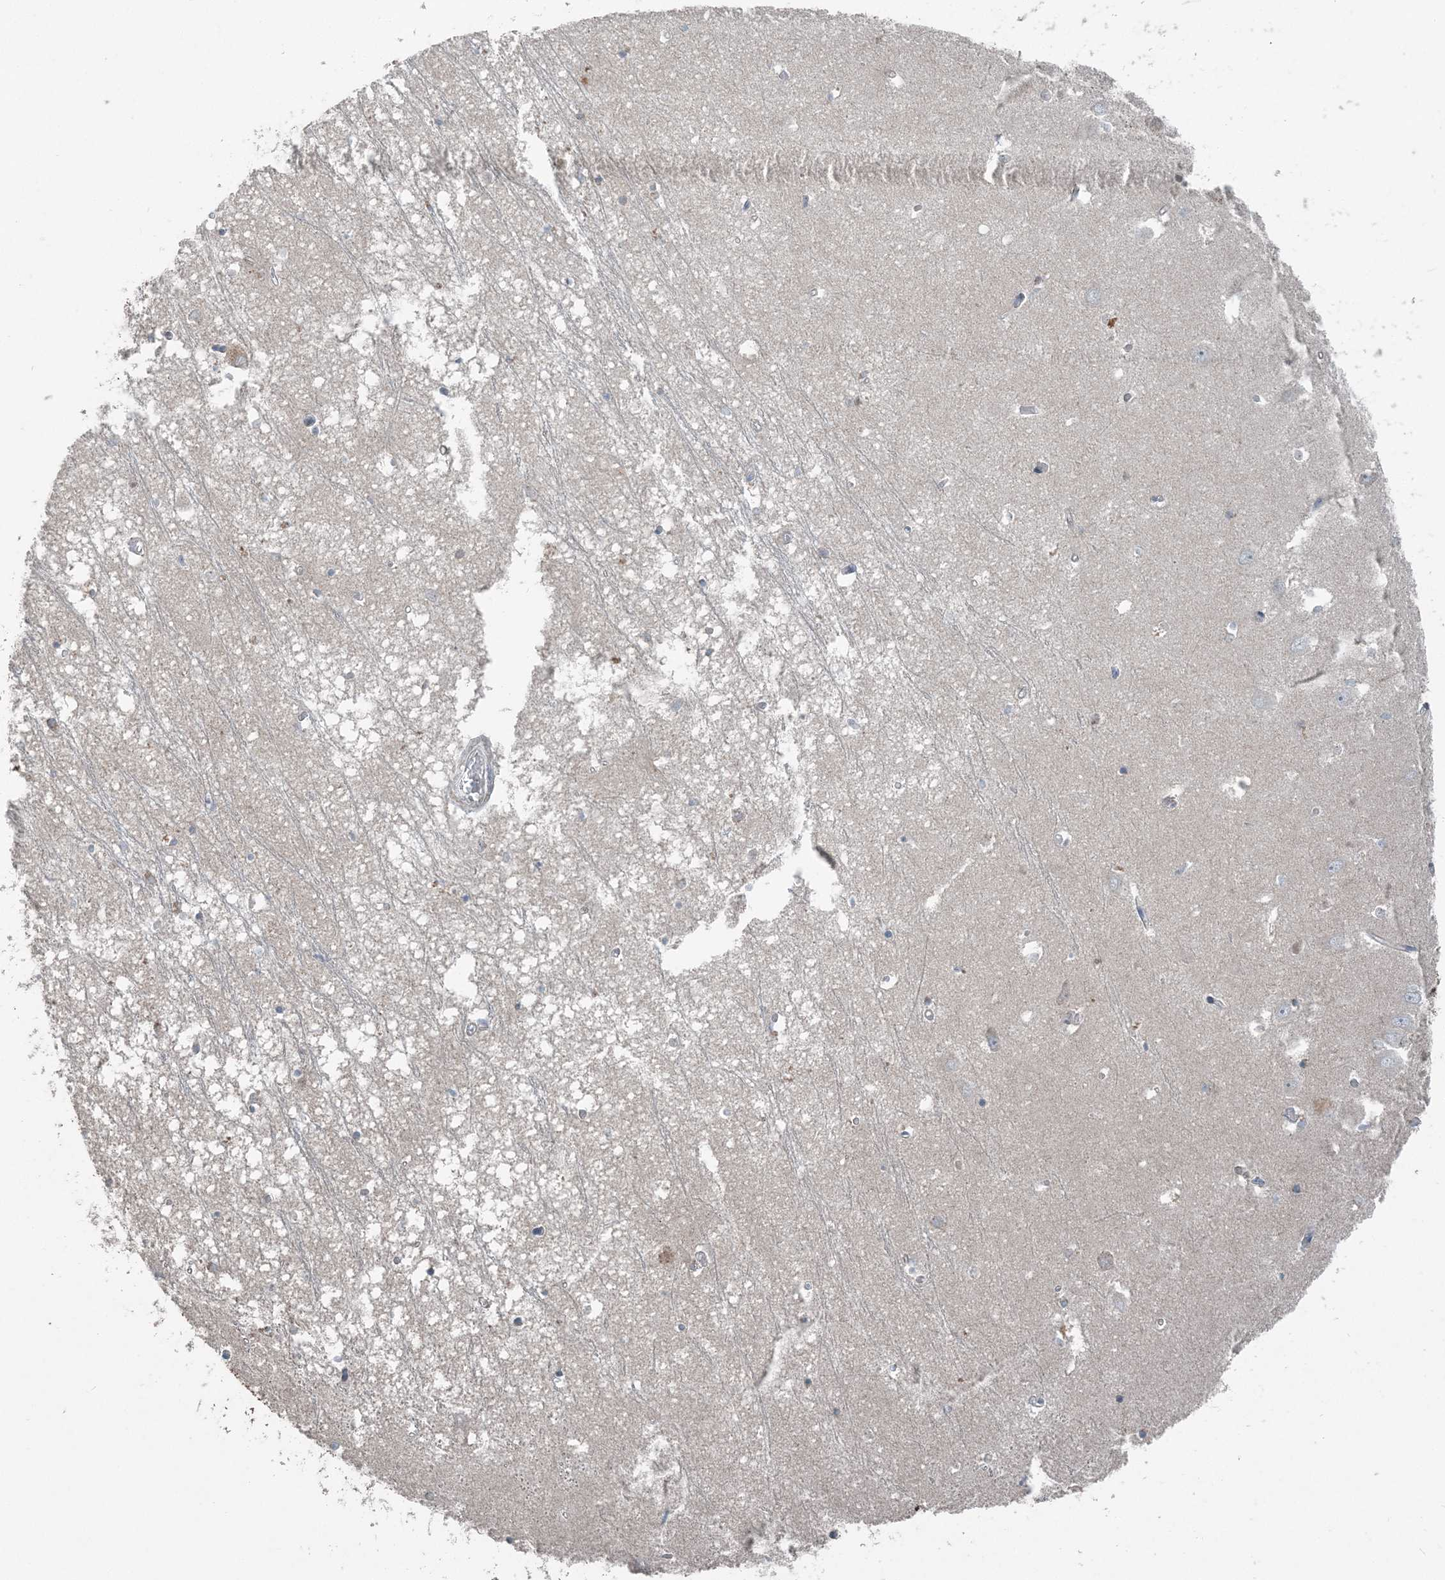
{"staining": {"intensity": "moderate", "quantity": "<25%", "location": "cytoplasmic/membranous"}, "tissue": "hippocampus", "cell_type": "Glial cells", "image_type": "normal", "snomed": [{"axis": "morphology", "description": "Normal tissue, NOS"}, {"axis": "topography", "description": "Hippocampus"}], "caption": "Protein expression analysis of benign hippocampus shows moderate cytoplasmic/membranous expression in about <25% of glial cells. (Brightfield microscopy of DAB IHC at high magnification).", "gene": "SUCLG1", "patient": {"sex": "male", "age": 70}}